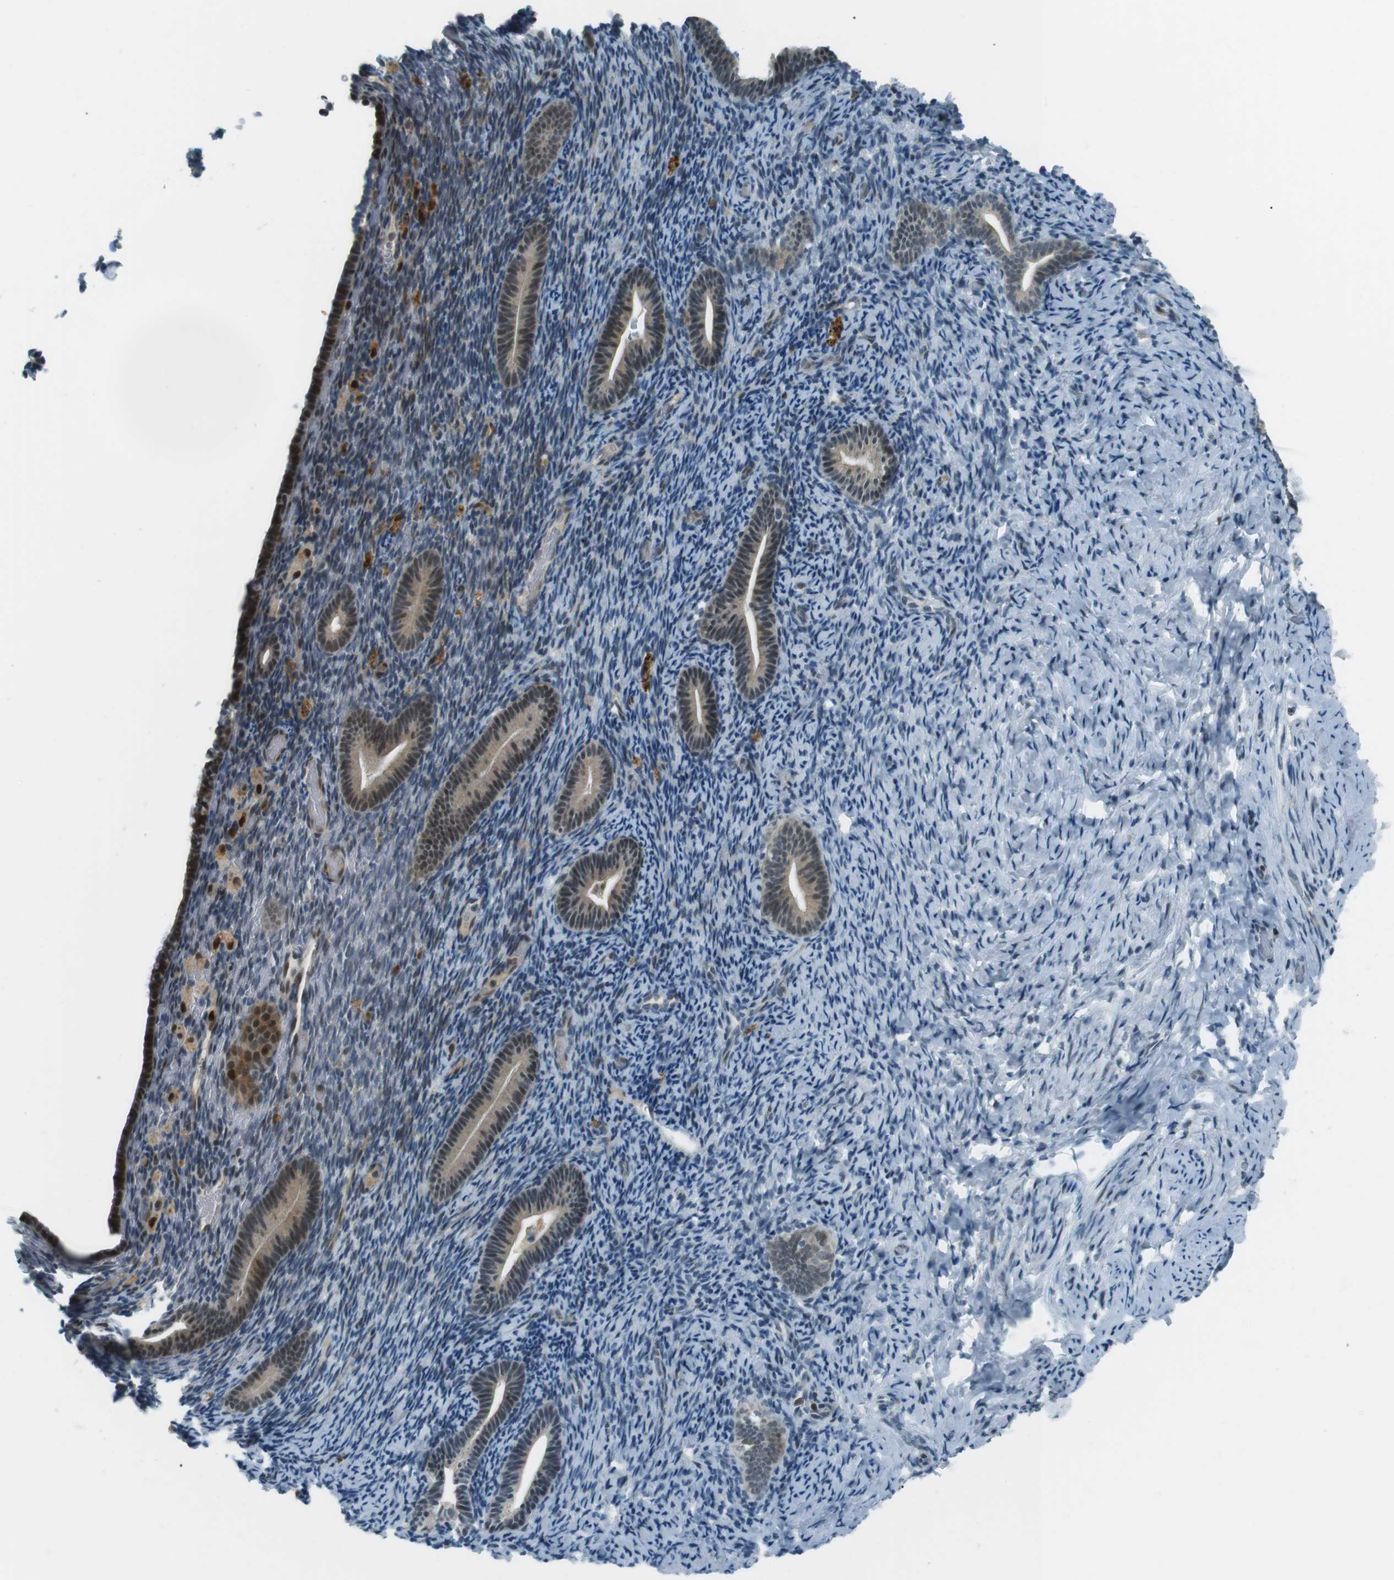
{"staining": {"intensity": "weak", "quantity": "<25%", "location": "nuclear"}, "tissue": "endometrium", "cell_type": "Cells in endometrial stroma", "image_type": "normal", "snomed": [{"axis": "morphology", "description": "Normal tissue, NOS"}, {"axis": "topography", "description": "Endometrium"}], "caption": "This is an immunohistochemistry photomicrograph of benign endometrium. There is no expression in cells in endometrial stroma.", "gene": "PJA1", "patient": {"sex": "female", "age": 51}}